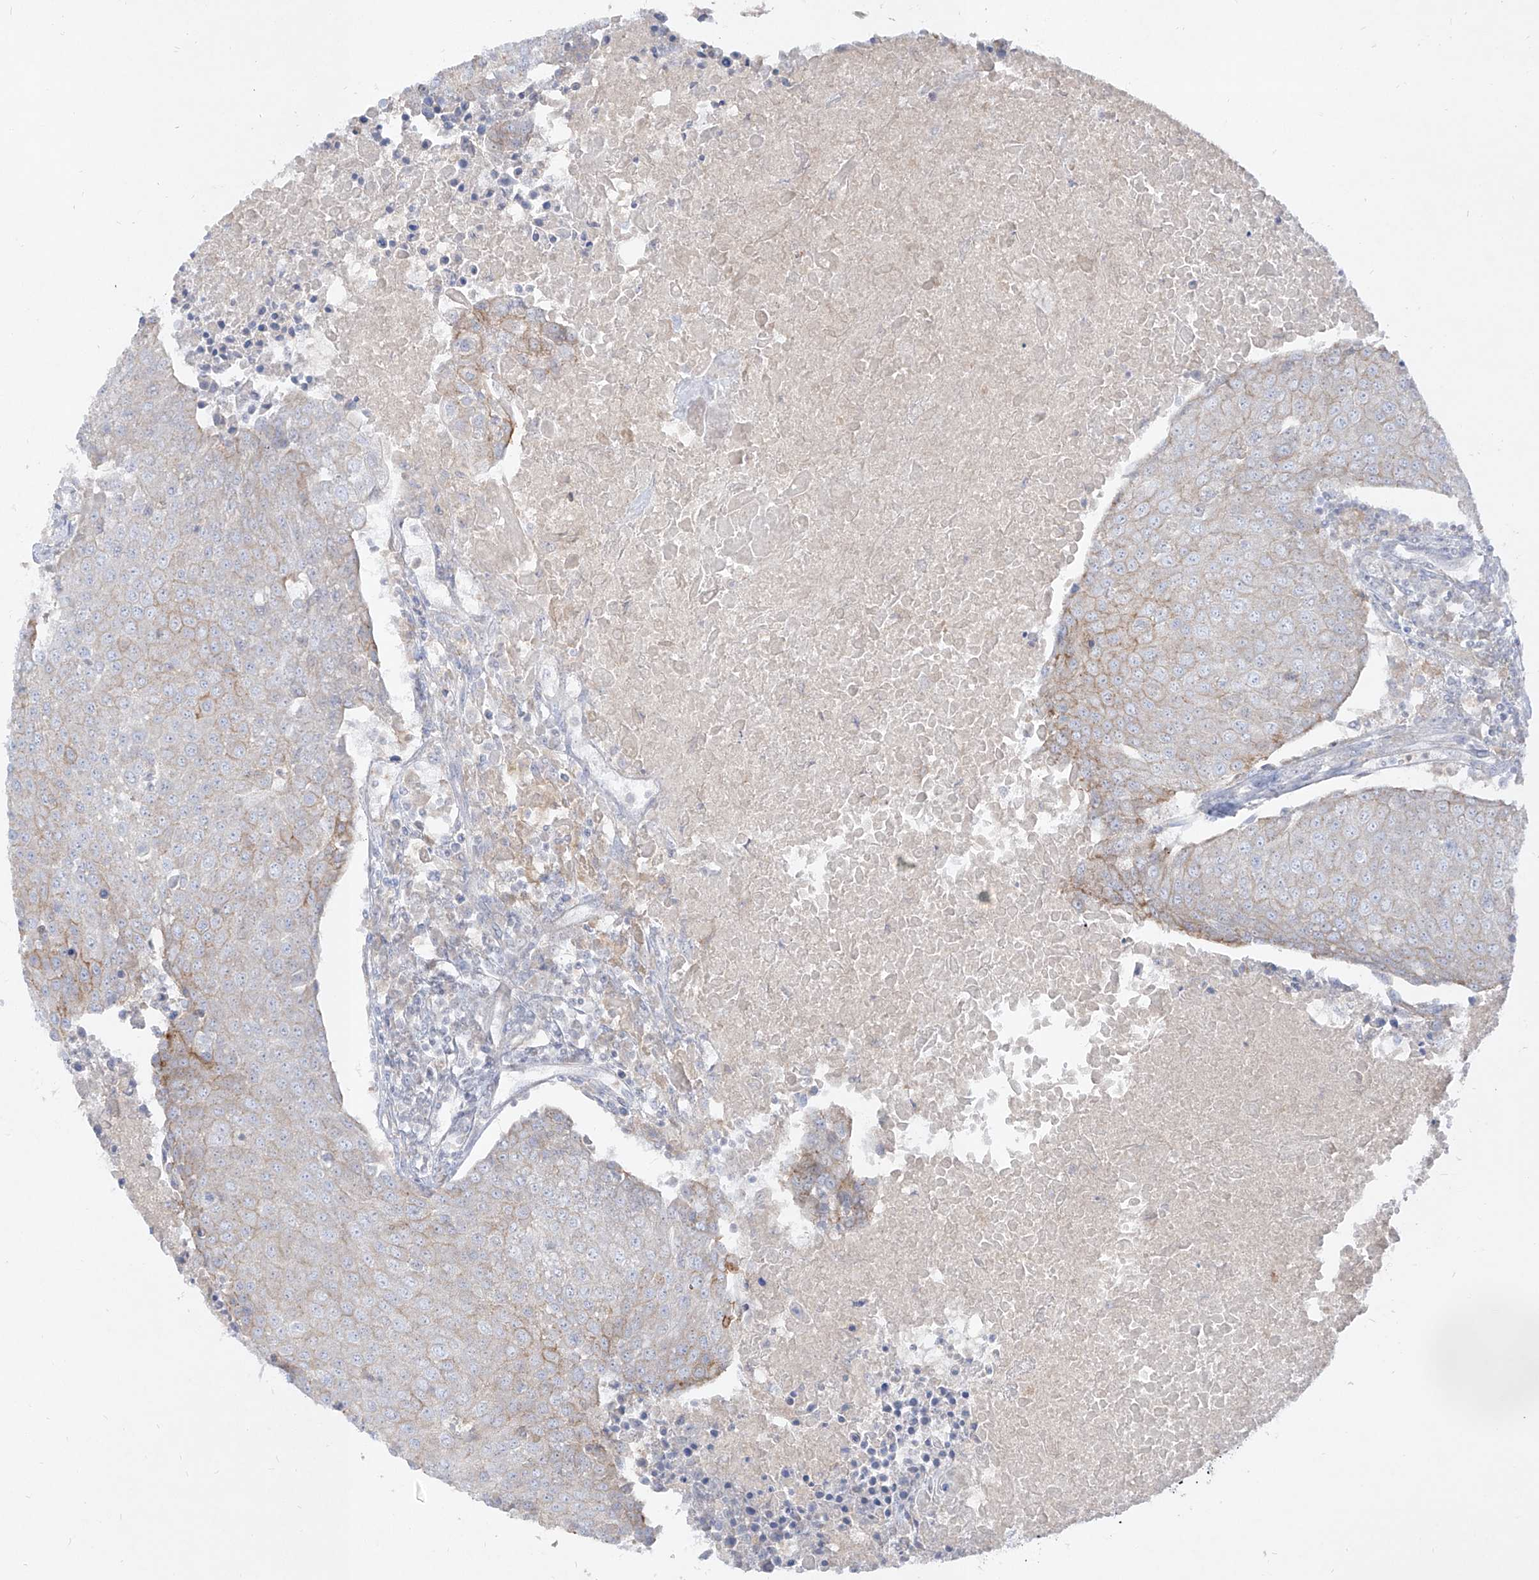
{"staining": {"intensity": "moderate", "quantity": "<25%", "location": "cytoplasmic/membranous"}, "tissue": "urothelial cancer", "cell_type": "Tumor cells", "image_type": "cancer", "snomed": [{"axis": "morphology", "description": "Urothelial carcinoma, High grade"}, {"axis": "topography", "description": "Urinary bladder"}], "caption": "Brown immunohistochemical staining in urothelial cancer displays moderate cytoplasmic/membranous expression in about <25% of tumor cells. (brown staining indicates protein expression, while blue staining denotes nuclei).", "gene": "RBFOX3", "patient": {"sex": "female", "age": 85}}